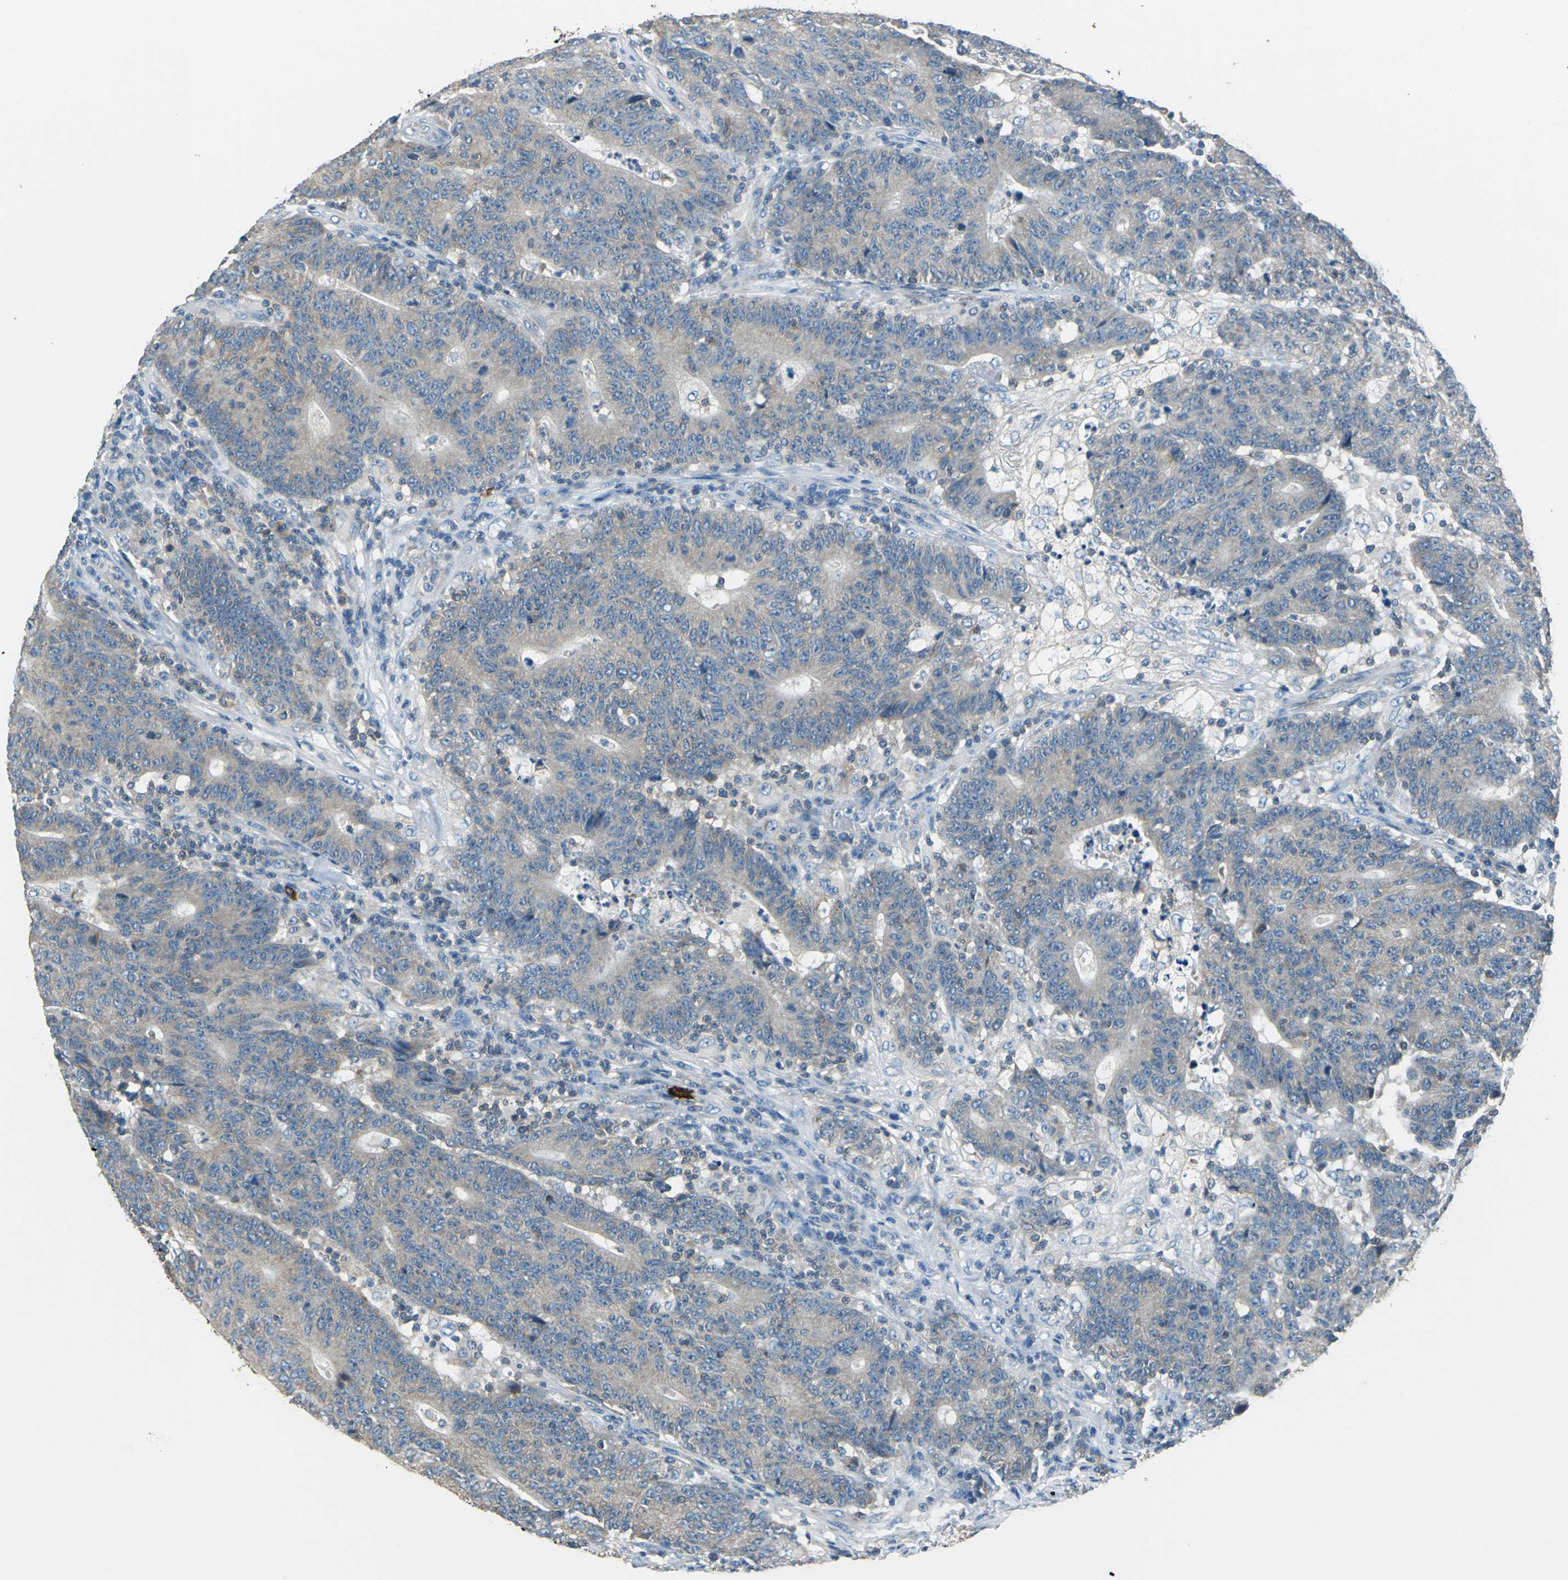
{"staining": {"intensity": "weak", "quantity": ">75%", "location": "cytoplasmic/membranous"}, "tissue": "colorectal cancer", "cell_type": "Tumor cells", "image_type": "cancer", "snomed": [{"axis": "morphology", "description": "Normal tissue, NOS"}, {"axis": "morphology", "description": "Adenocarcinoma, NOS"}, {"axis": "topography", "description": "Colon"}], "caption": "DAB (3,3'-diaminobenzidine) immunohistochemical staining of colorectal adenocarcinoma exhibits weak cytoplasmic/membranous protein positivity in about >75% of tumor cells.", "gene": "CPA3", "patient": {"sex": "female", "age": 75}}